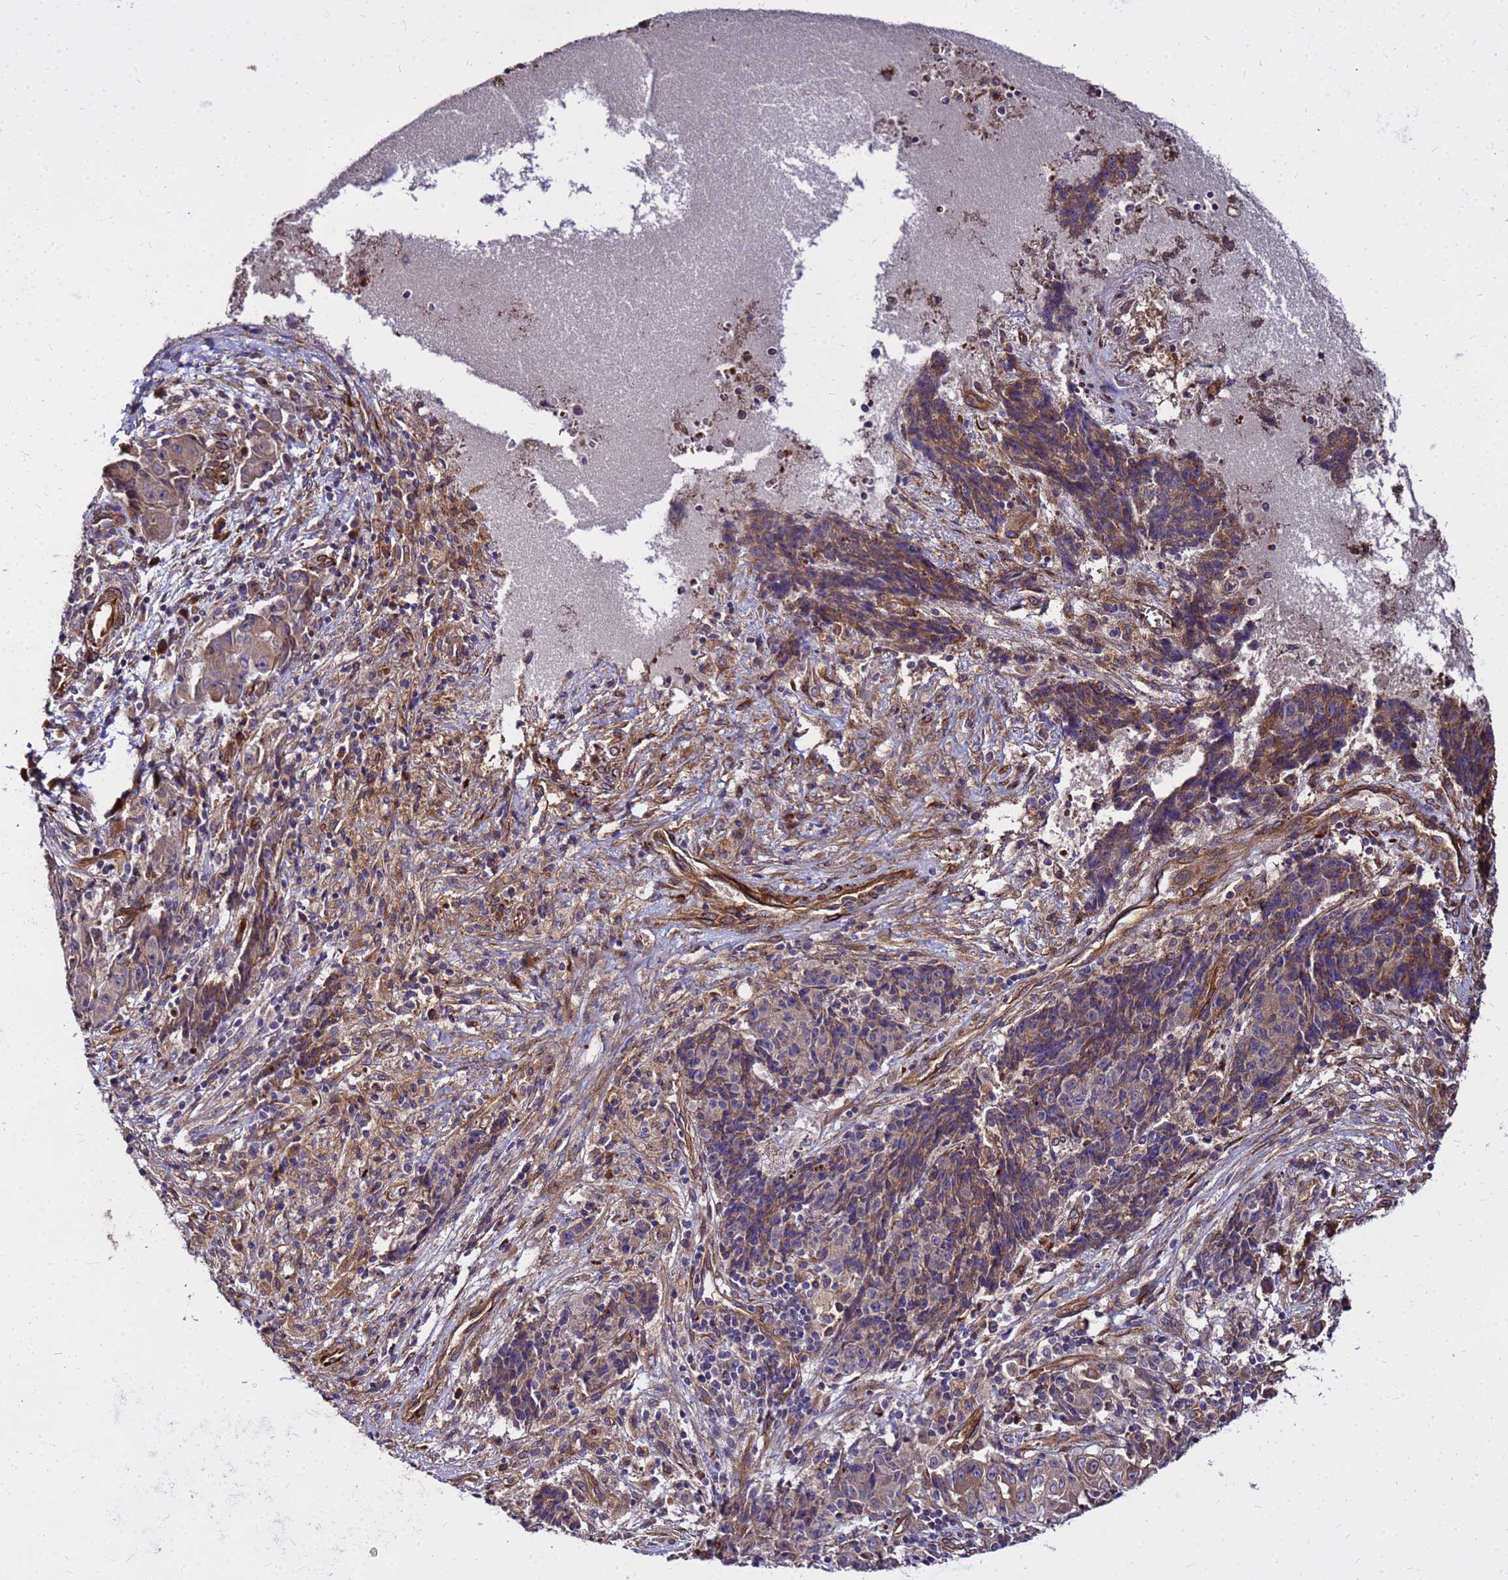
{"staining": {"intensity": "moderate", "quantity": ">75%", "location": "cytoplasmic/membranous"}, "tissue": "ovarian cancer", "cell_type": "Tumor cells", "image_type": "cancer", "snomed": [{"axis": "morphology", "description": "Carcinoma, endometroid"}, {"axis": "topography", "description": "Ovary"}], "caption": "Ovarian cancer (endometroid carcinoma) stained with IHC shows moderate cytoplasmic/membranous staining in about >75% of tumor cells.", "gene": "WWC2", "patient": {"sex": "female", "age": 42}}